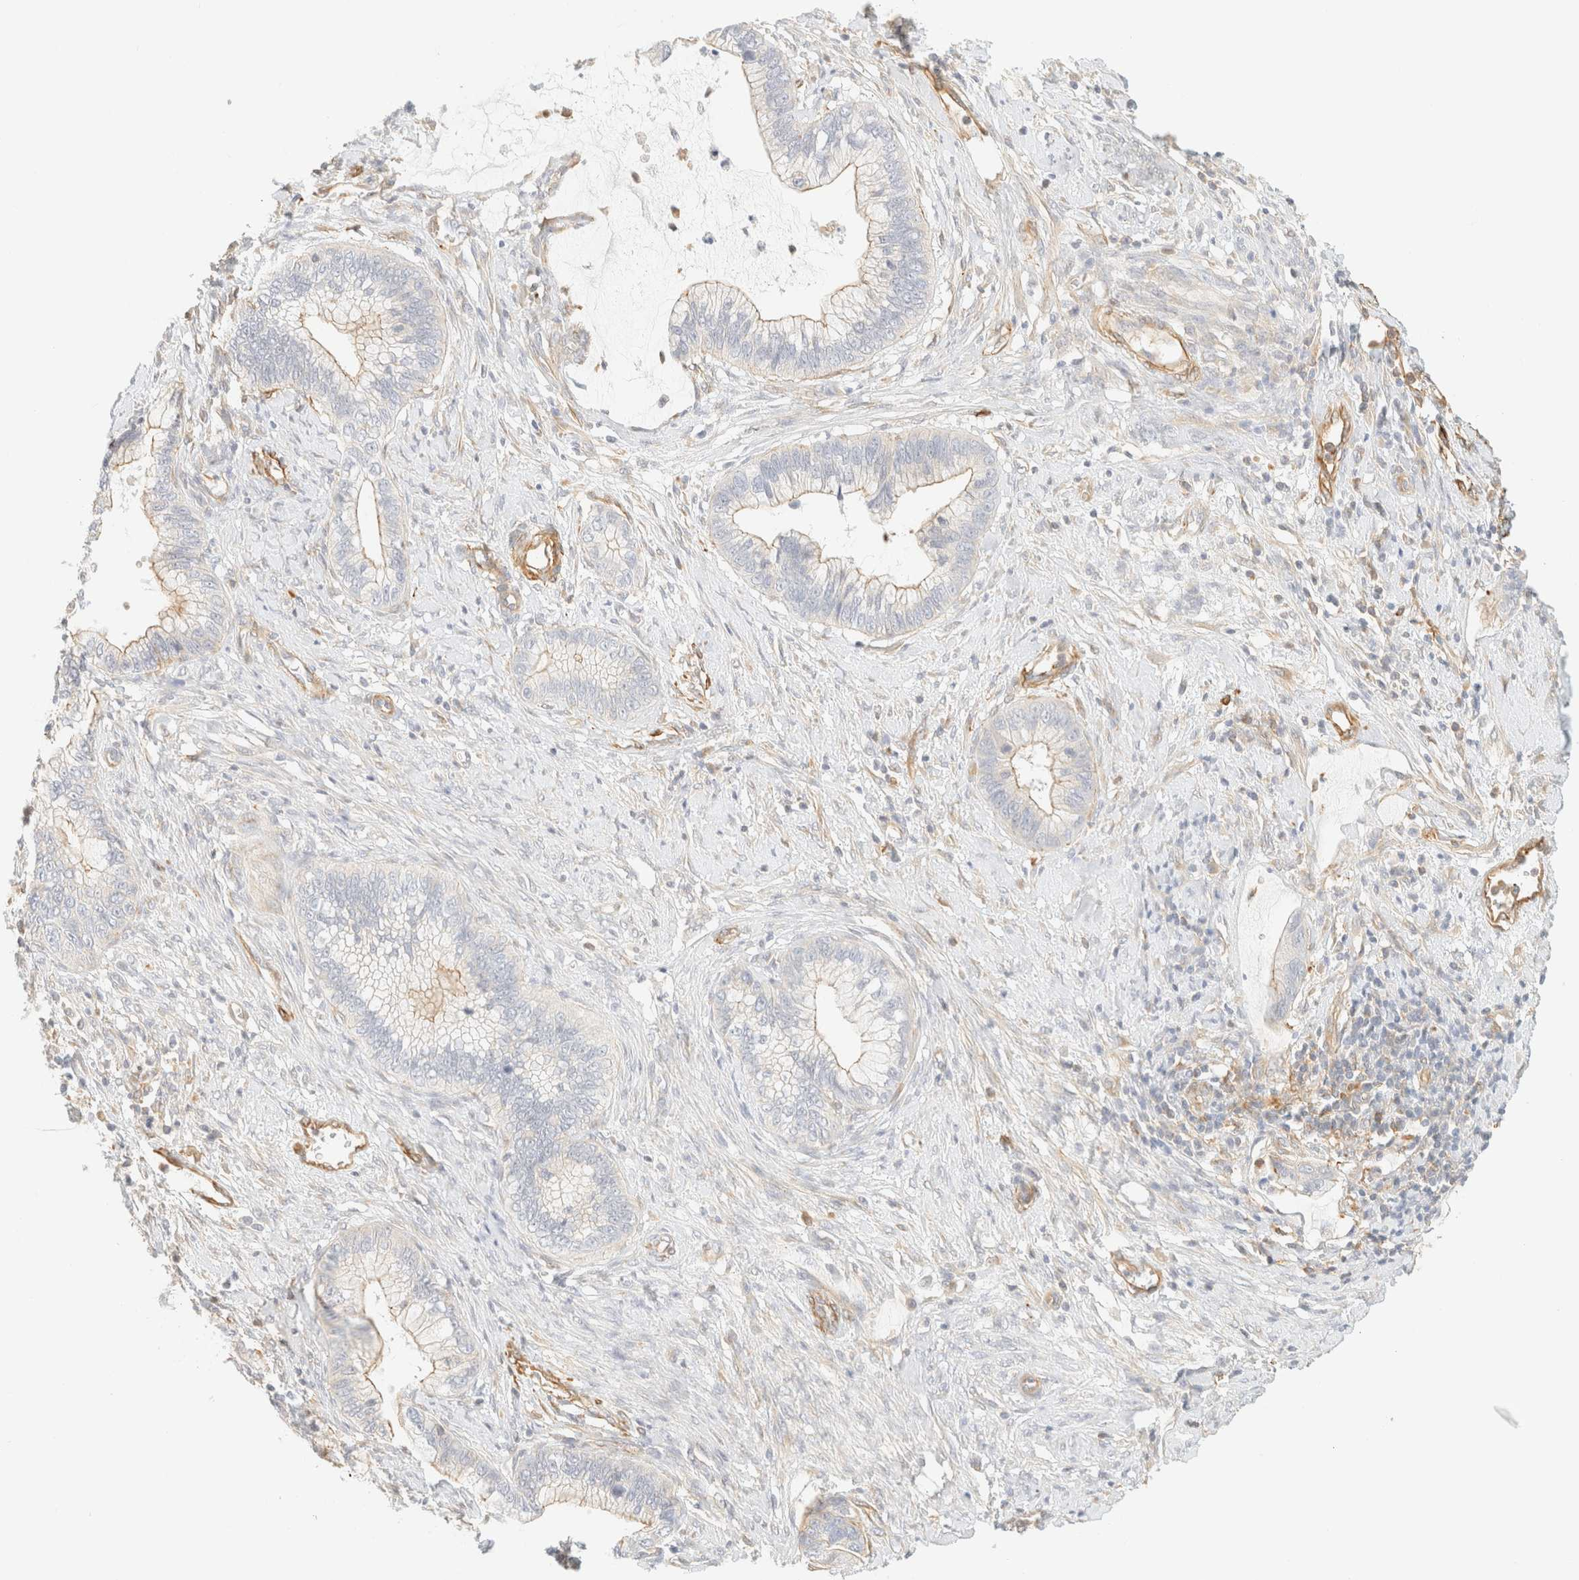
{"staining": {"intensity": "moderate", "quantity": "<25%", "location": "cytoplasmic/membranous"}, "tissue": "cervical cancer", "cell_type": "Tumor cells", "image_type": "cancer", "snomed": [{"axis": "morphology", "description": "Adenocarcinoma, NOS"}, {"axis": "topography", "description": "Cervix"}], "caption": "Cervical adenocarcinoma stained for a protein (brown) exhibits moderate cytoplasmic/membranous positive staining in about <25% of tumor cells.", "gene": "OTOP2", "patient": {"sex": "female", "age": 44}}